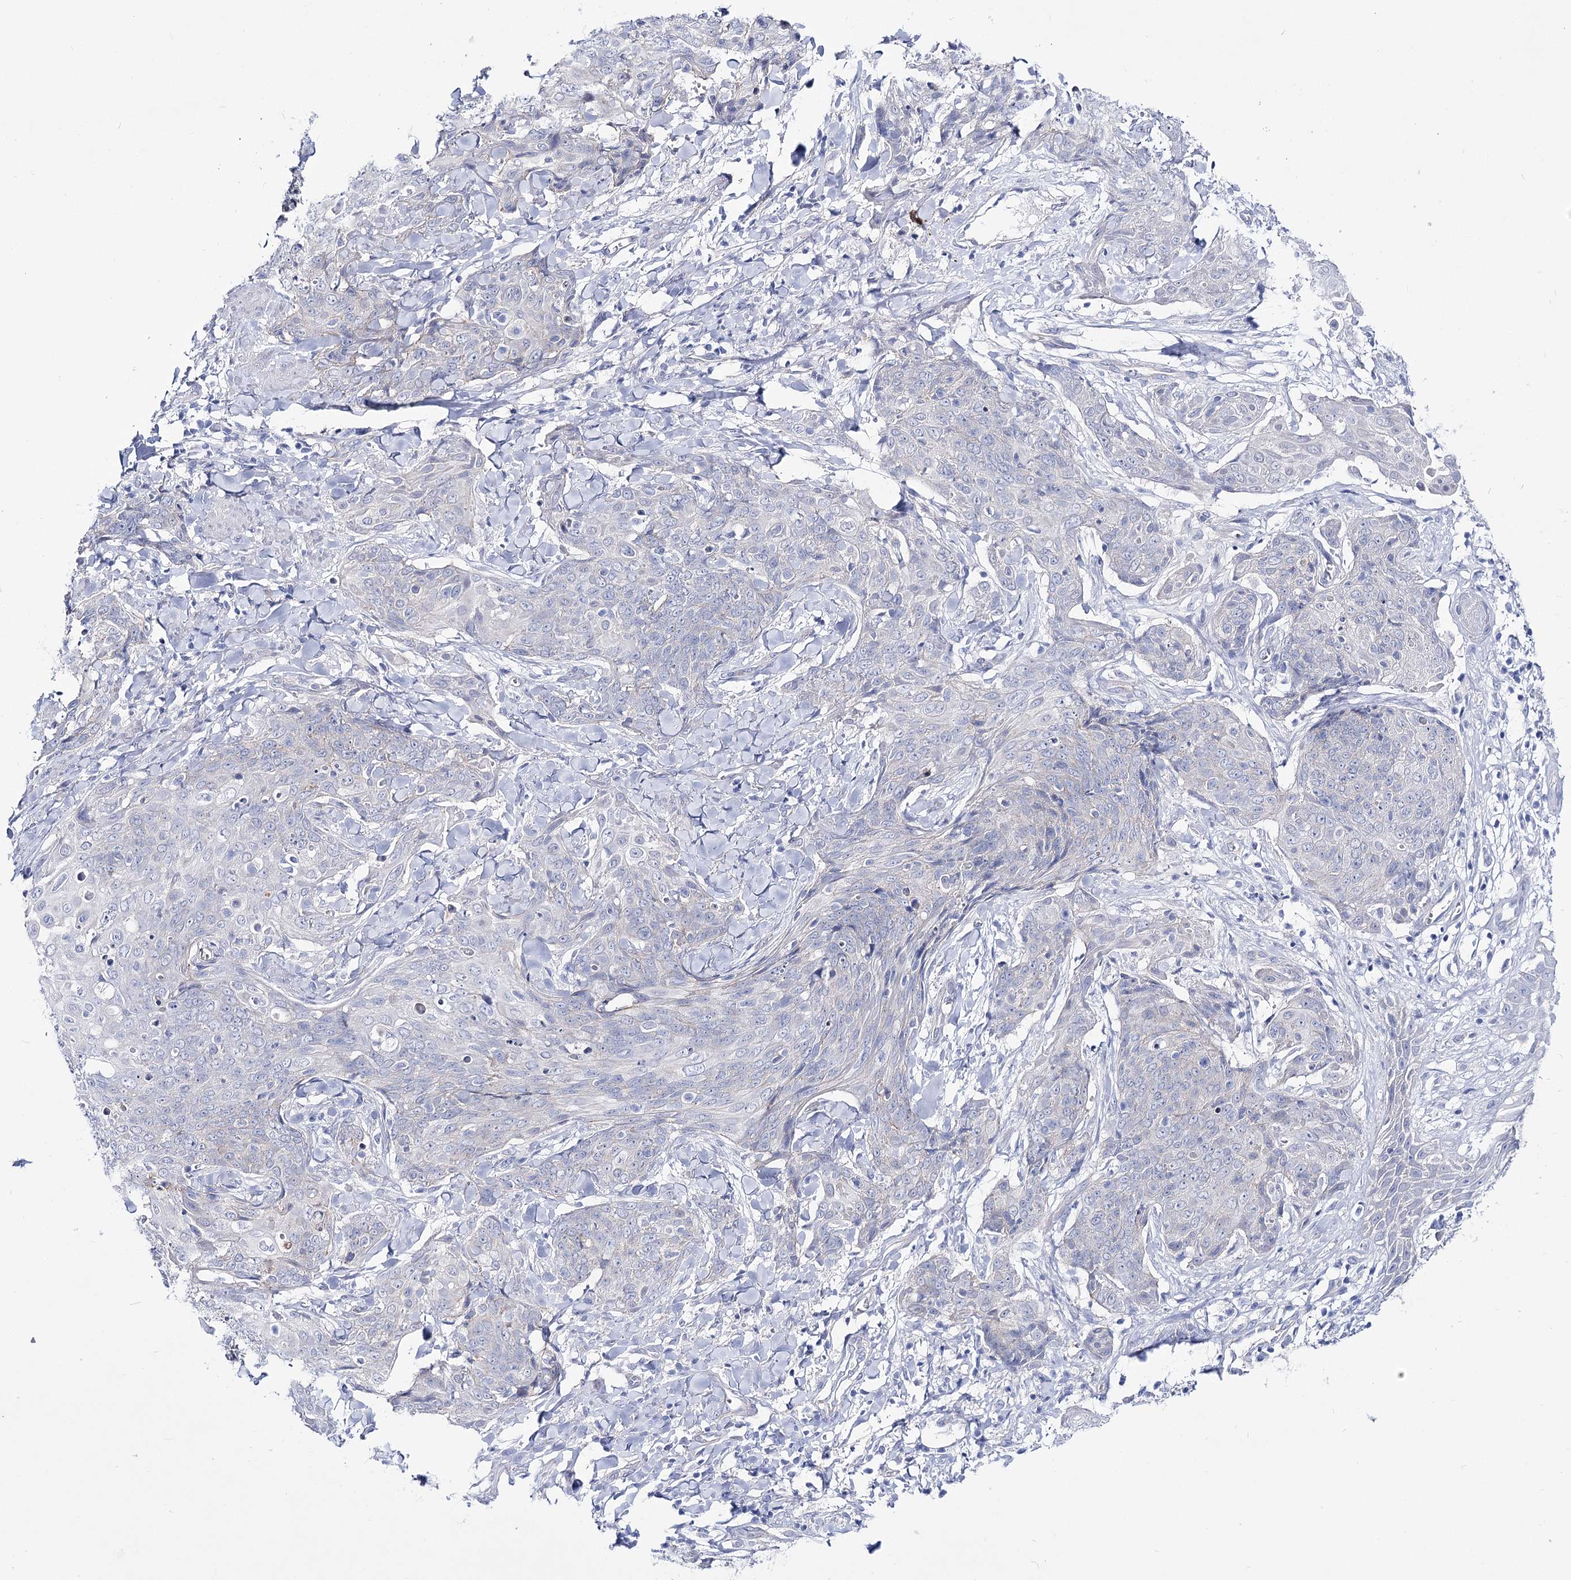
{"staining": {"intensity": "negative", "quantity": "none", "location": "none"}, "tissue": "skin cancer", "cell_type": "Tumor cells", "image_type": "cancer", "snomed": [{"axis": "morphology", "description": "Squamous cell carcinoma, NOS"}, {"axis": "topography", "description": "Skin"}, {"axis": "topography", "description": "Vulva"}], "caption": "Immunohistochemistry micrograph of human skin cancer (squamous cell carcinoma) stained for a protein (brown), which displays no positivity in tumor cells.", "gene": "NRAP", "patient": {"sex": "female", "age": 85}}